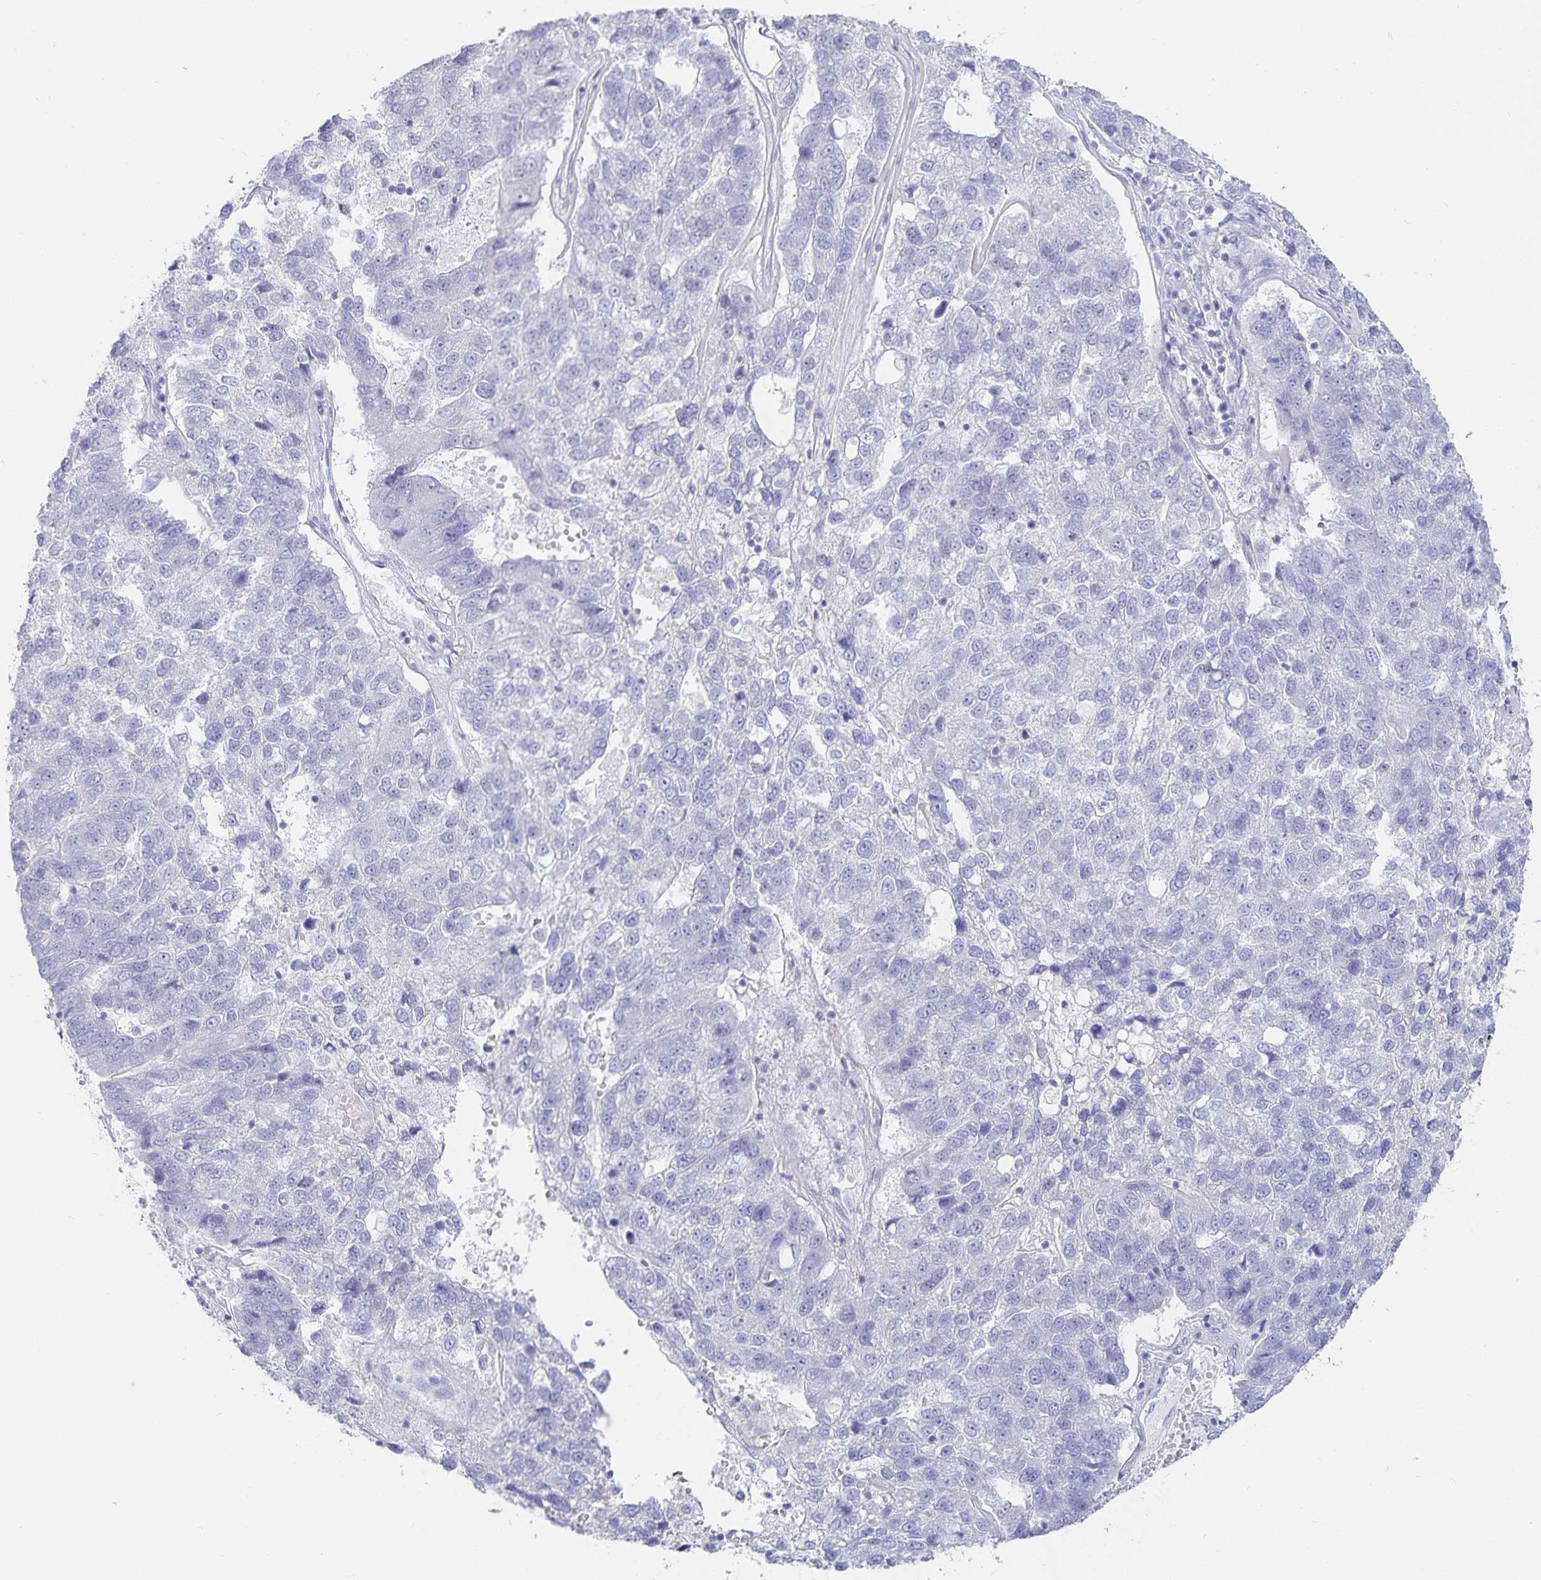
{"staining": {"intensity": "negative", "quantity": "none", "location": "none"}, "tissue": "pancreatic cancer", "cell_type": "Tumor cells", "image_type": "cancer", "snomed": [{"axis": "morphology", "description": "Adenocarcinoma, NOS"}, {"axis": "topography", "description": "Pancreas"}], "caption": "An immunohistochemistry histopathology image of pancreatic cancer (adenocarcinoma) is shown. There is no staining in tumor cells of pancreatic cancer (adenocarcinoma).", "gene": "SFTPA1", "patient": {"sex": "female", "age": 61}}